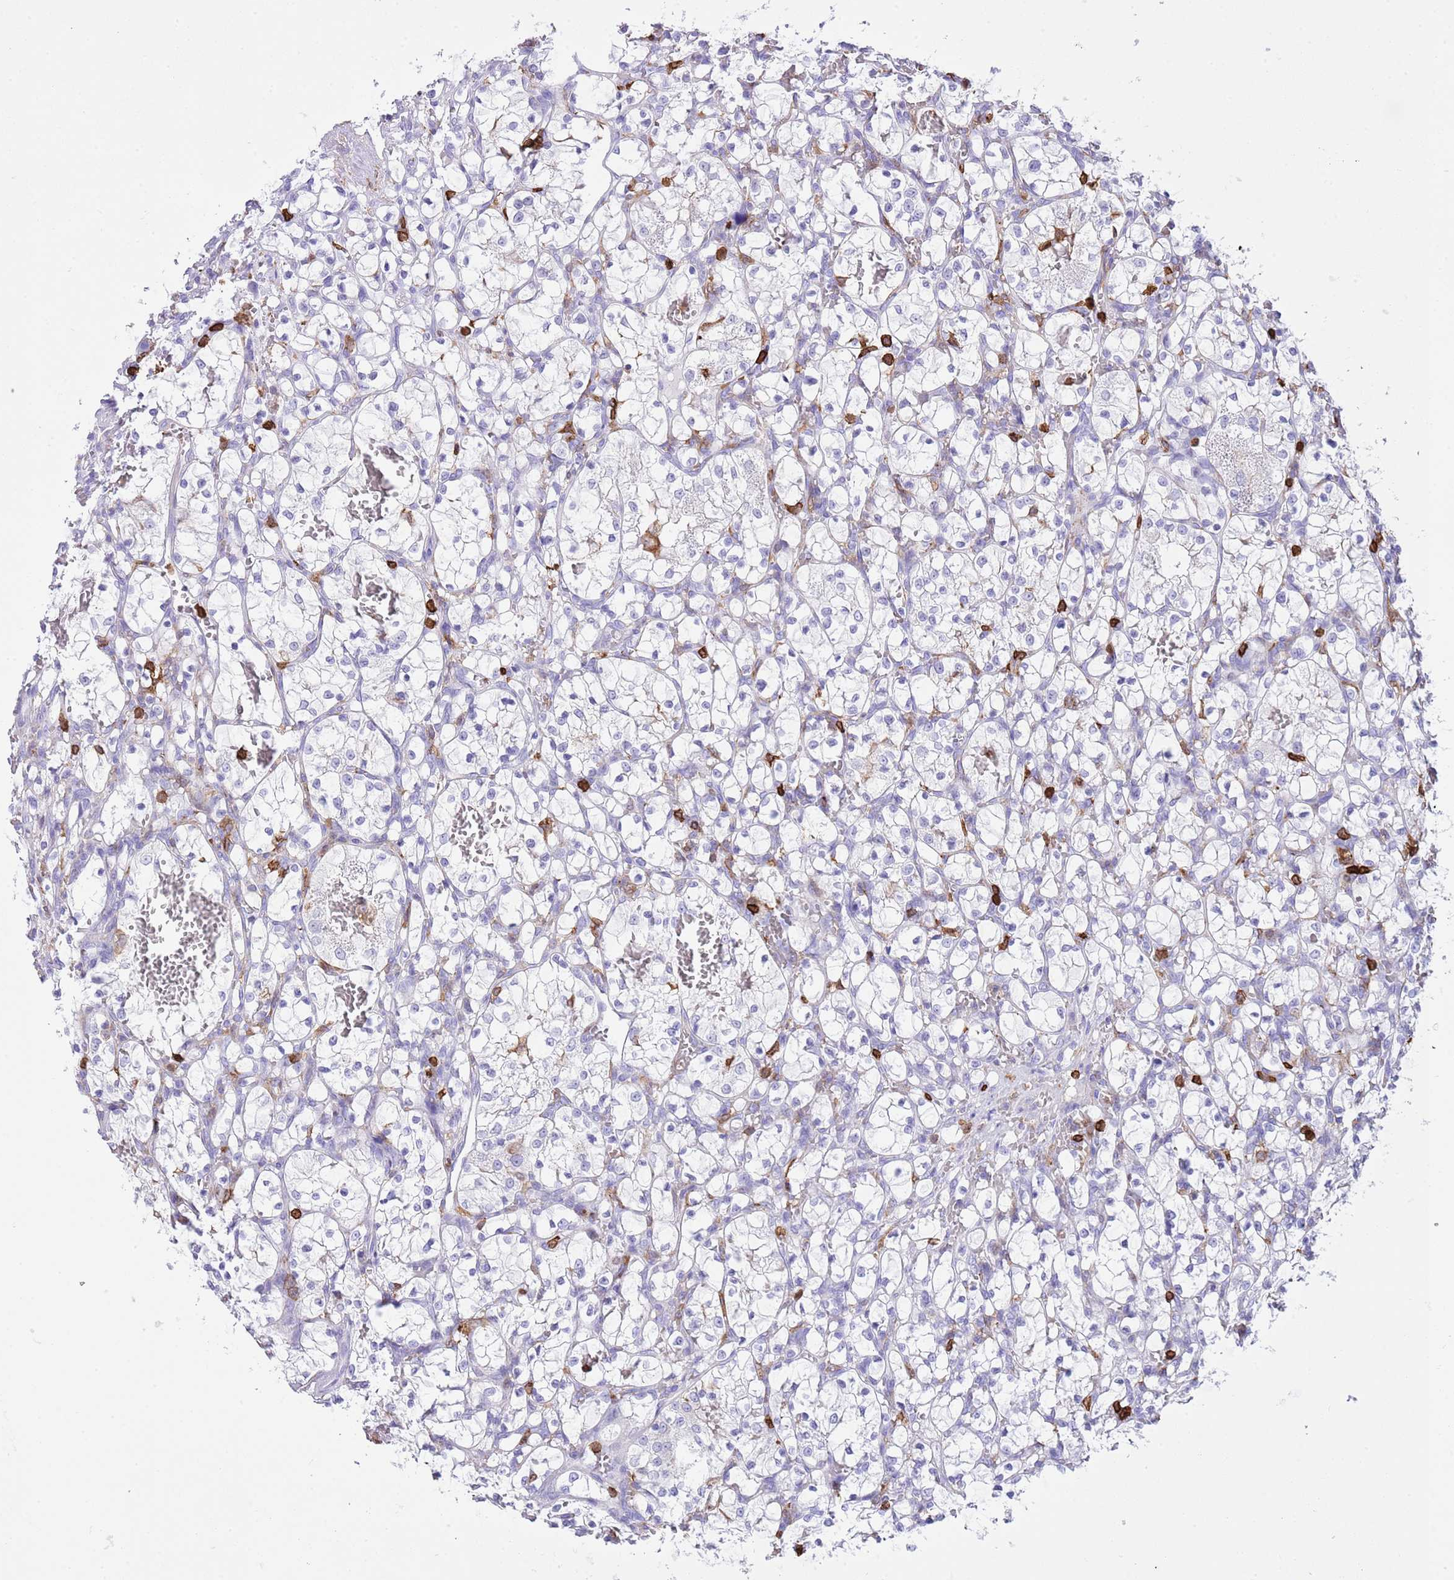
{"staining": {"intensity": "negative", "quantity": "none", "location": "none"}, "tissue": "renal cancer", "cell_type": "Tumor cells", "image_type": "cancer", "snomed": [{"axis": "morphology", "description": "Adenocarcinoma, NOS"}, {"axis": "topography", "description": "Kidney"}], "caption": "This is an IHC photomicrograph of human adenocarcinoma (renal). There is no positivity in tumor cells.", "gene": "EFHD2", "patient": {"sex": "female", "age": 69}}